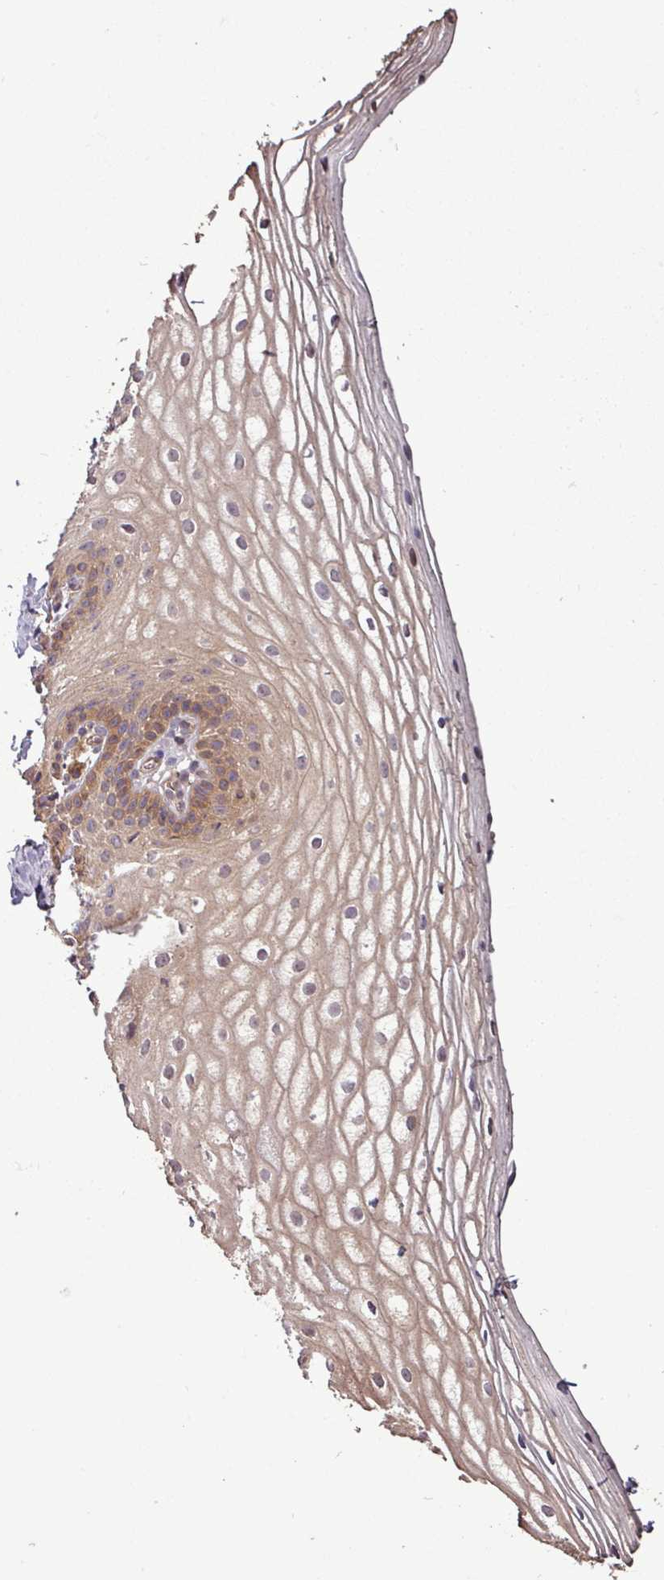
{"staining": {"intensity": "moderate", "quantity": ">75%", "location": "cytoplasmic/membranous"}, "tissue": "vagina", "cell_type": "Squamous epithelial cells", "image_type": "normal", "snomed": [{"axis": "morphology", "description": "Normal tissue, NOS"}, {"axis": "topography", "description": "Vagina"}], "caption": "High-magnification brightfield microscopy of normal vagina stained with DAB (brown) and counterstained with hematoxylin (blue). squamous epithelial cells exhibit moderate cytoplasmic/membranous positivity is appreciated in approximately>75% of cells. The staining is performed using DAB (3,3'-diaminobenzidine) brown chromogen to label protein expression. The nuclei are counter-stained blue using hematoxylin.", "gene": "SIRPB2", "patient": {"sex": "female", "age": 56}}